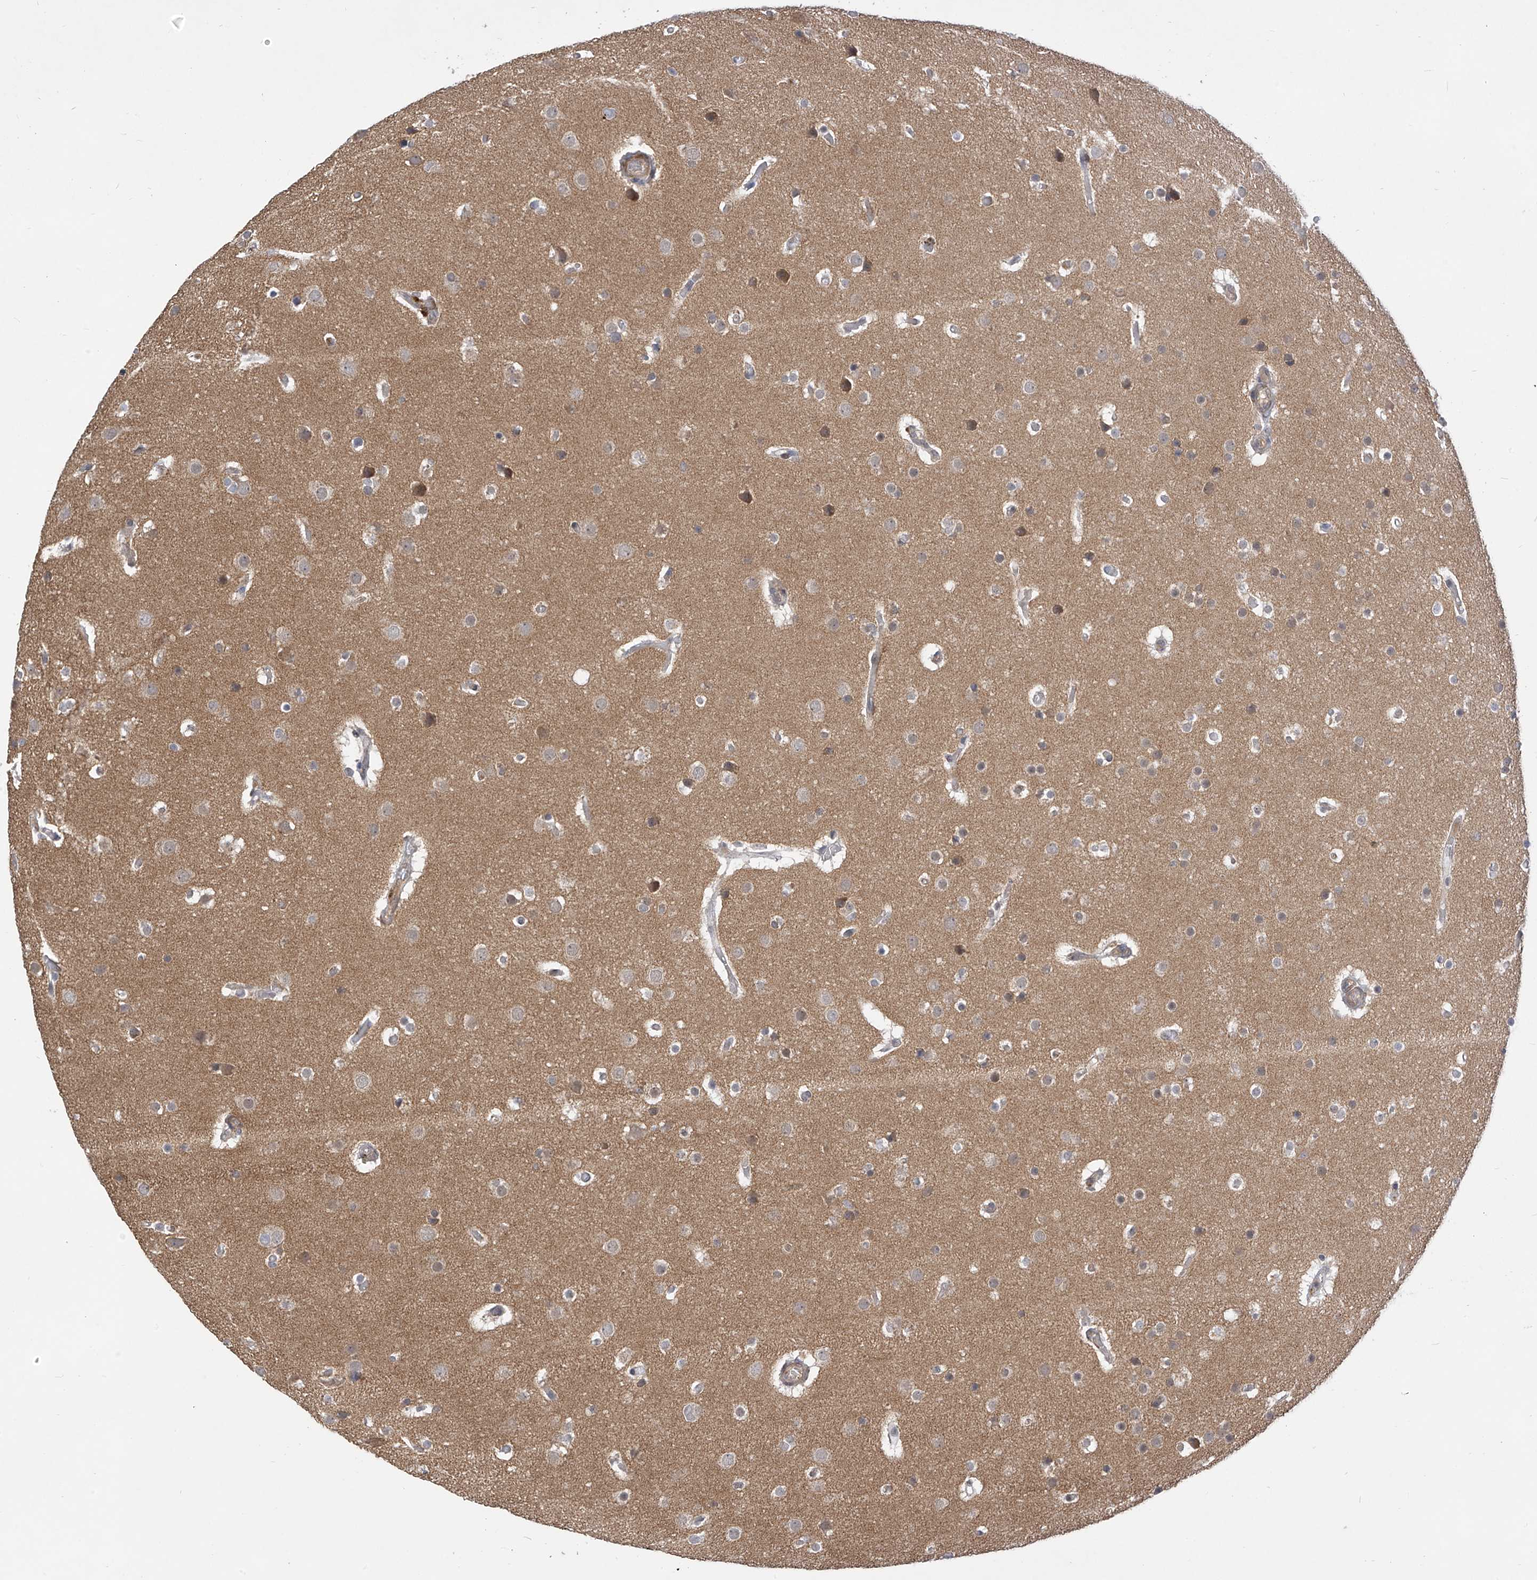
{"staining": {"intensity": "negative", "quantity": "none", "location": "none"}, "tissue": "glioma", "cell_type": "Tumor cells", "image_type": "cancer", "snomed": [{"axis": "morphology", "description": "Glioma, malignant, High grade"}, {"axis": "topography", "description": "Cerebral cortex"}], "caption": "IHC photomicrograph of neoplastic tissue: human high-grade glioma (malignant) stained with DAB displays no significant protein staining in tumor cells.", "gene": "MRTFA", "patient": {"sex": "female", "age": 36}}